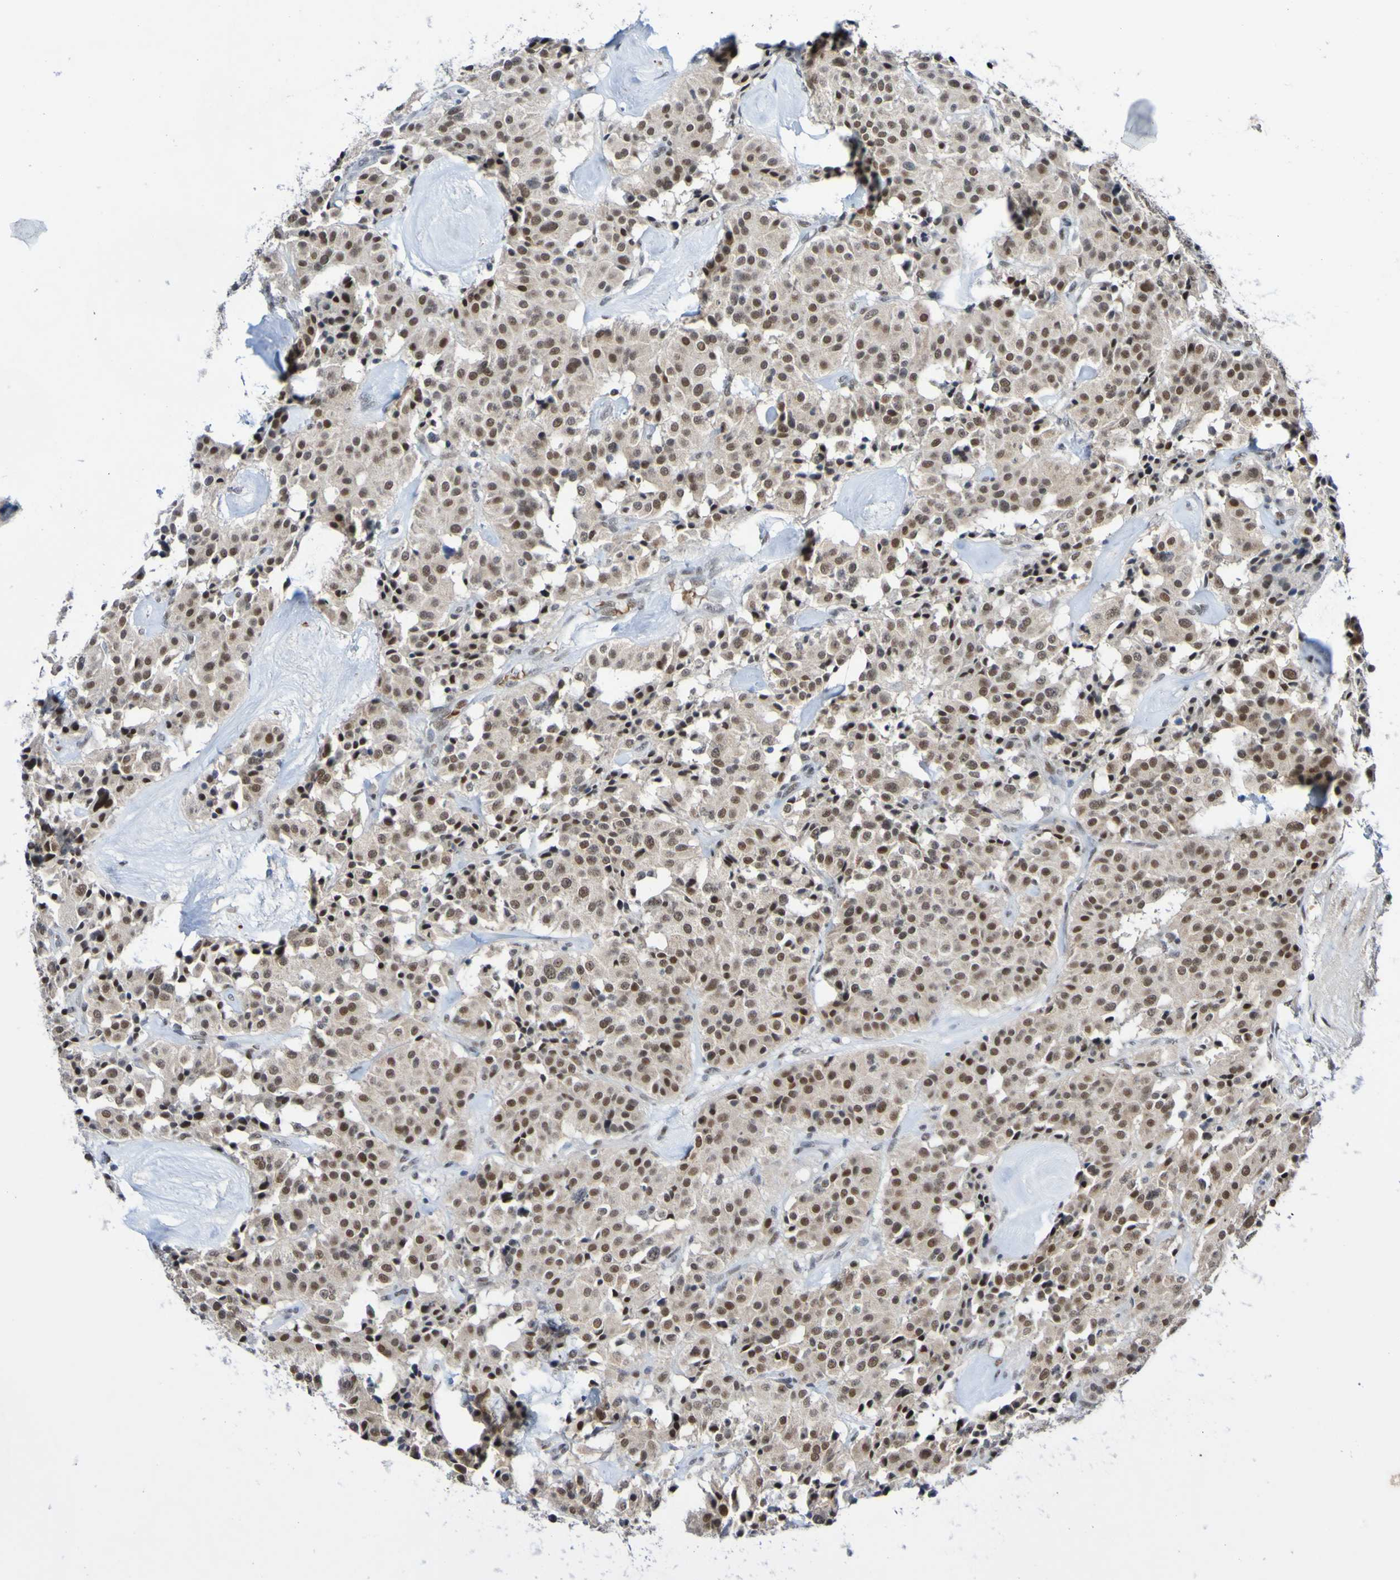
{"staining": {"intensity": "strong", "quantity": ">75%", "location": "nuclear"}, "tissue": "carcinoid", "cell_type": "Tumor cells", "image_type": "cancer", "snomed": [{"axis": "morphology", "description": "Carcinoid, malignant, NOS"}, {"axis": "topography", "description": "Lung"}], "caption": "DAB (3,3'-diaminobenzidine) immunohistochemical staining of carcinoid reveals strong nuclear protein staining in about >75% of tumor cells.", "gene": "PCGF1", "patient": {"sex": "male", "age": 30}}